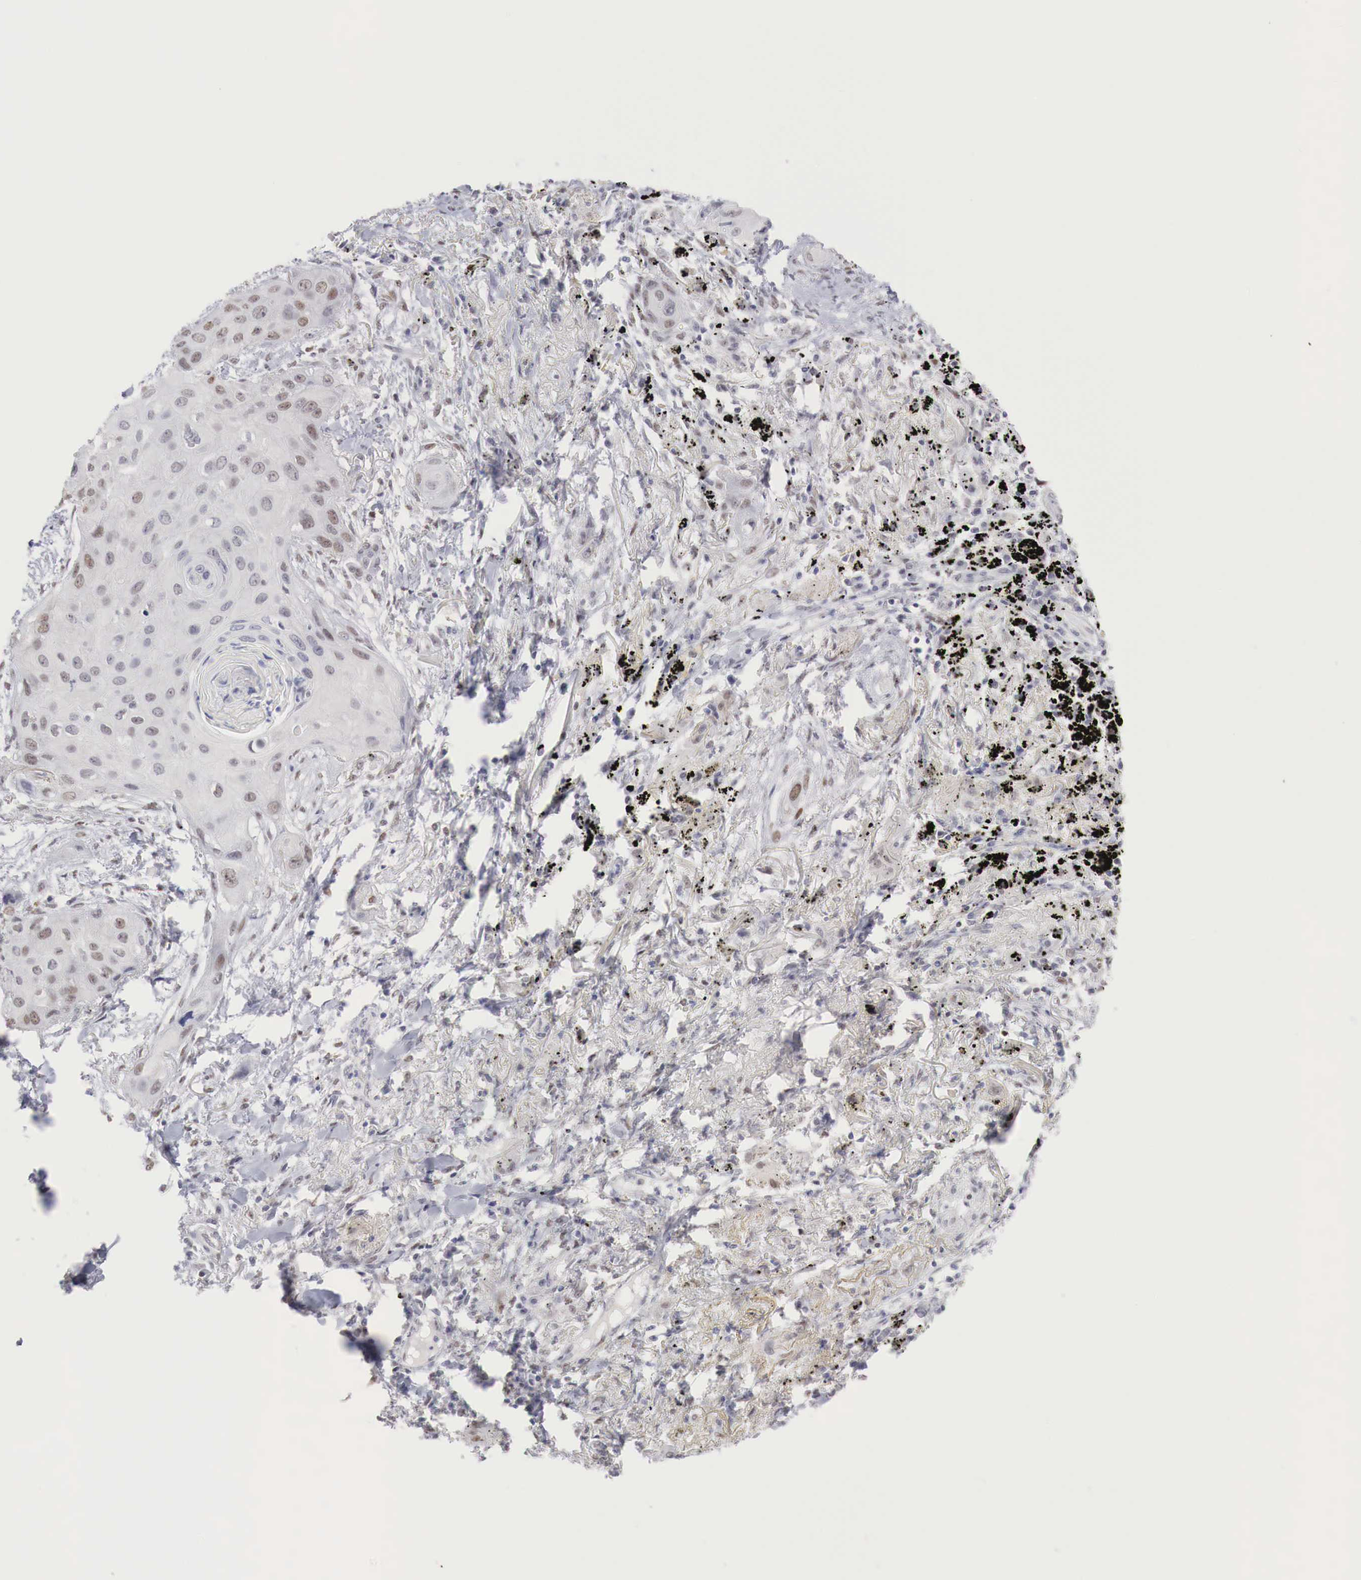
{"staining": {"intensity": "moderate", "quantity": "25%-75%", "location": "nuclear"}, "tissue": "lung cancer", "cell_type": "Tumor cells", "image_type": "cancer", "snomed": [{"axis": "morphology", "description": "Squamous cell carcinoma, NOS"}, {"axis": "topography", "description": "Lung"}], "caption": "Lung squamous cell carcinoma tissue reveals moderate nuclear expression in approximately 25%-75% of tumor cells, visualized by immunohistochemistry.", "gene": "FOXP2", "patient": {"sex": "male", "age": 71}}